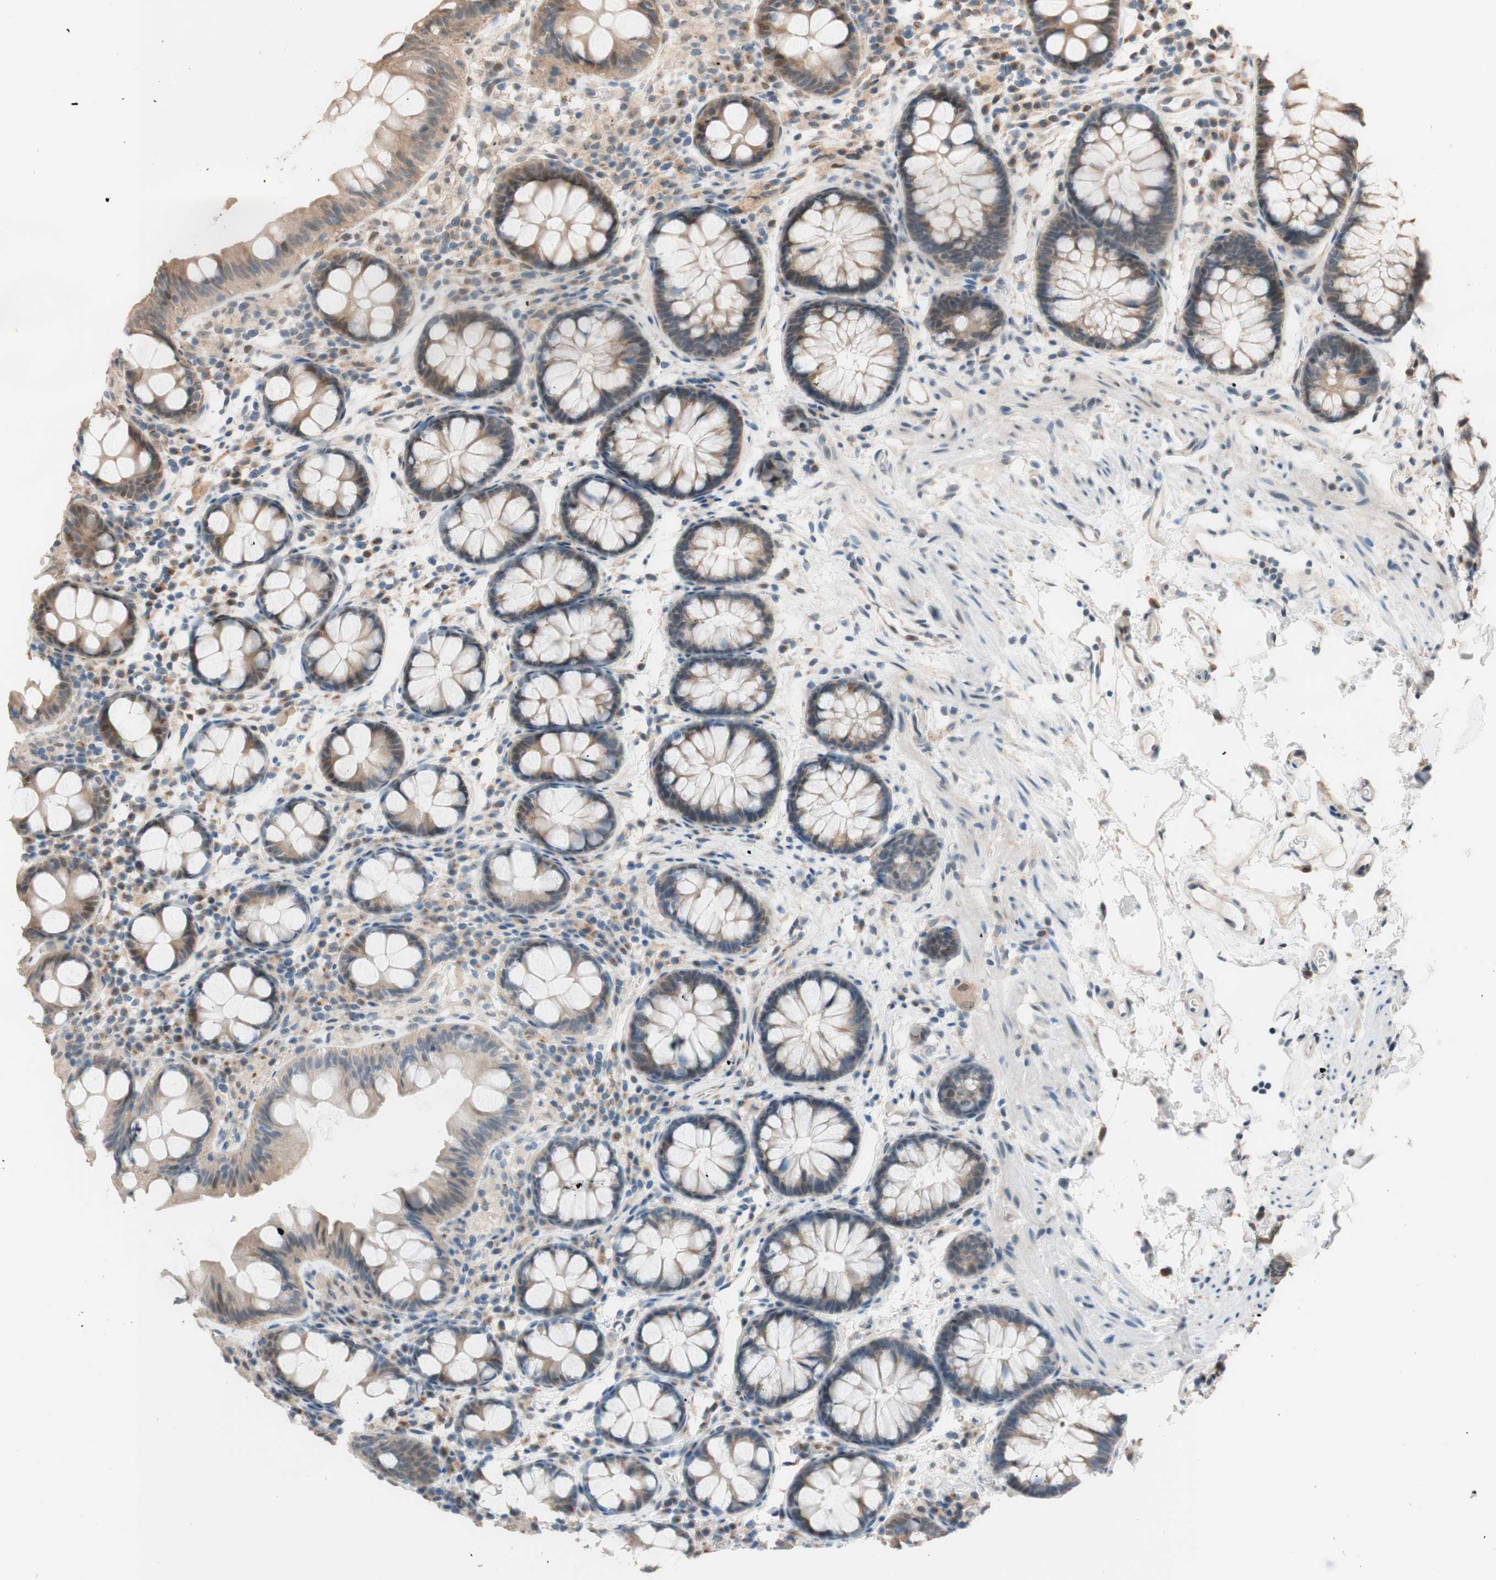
{"staining": {"intensity": "weak", "quantity": ">75%", "location": "cytoplasmic/membranous"}, "tissue": "colon", "cell_type": "Endothelial cells", "image_type": "normal", "snomed": [{"axis": "morphology", "description": "Normal tissue, NOS"}, {"axis": "topography", "description": "Colon"}], "caption": "About >75% of endothelial cells in unremarkable colon exhibit weak cytoplasmic/membranous protein positivity as visualized by brown immunohistochemical staining.", "gene": "CCNC", "patient": {"sex": "female", "age": 80}}